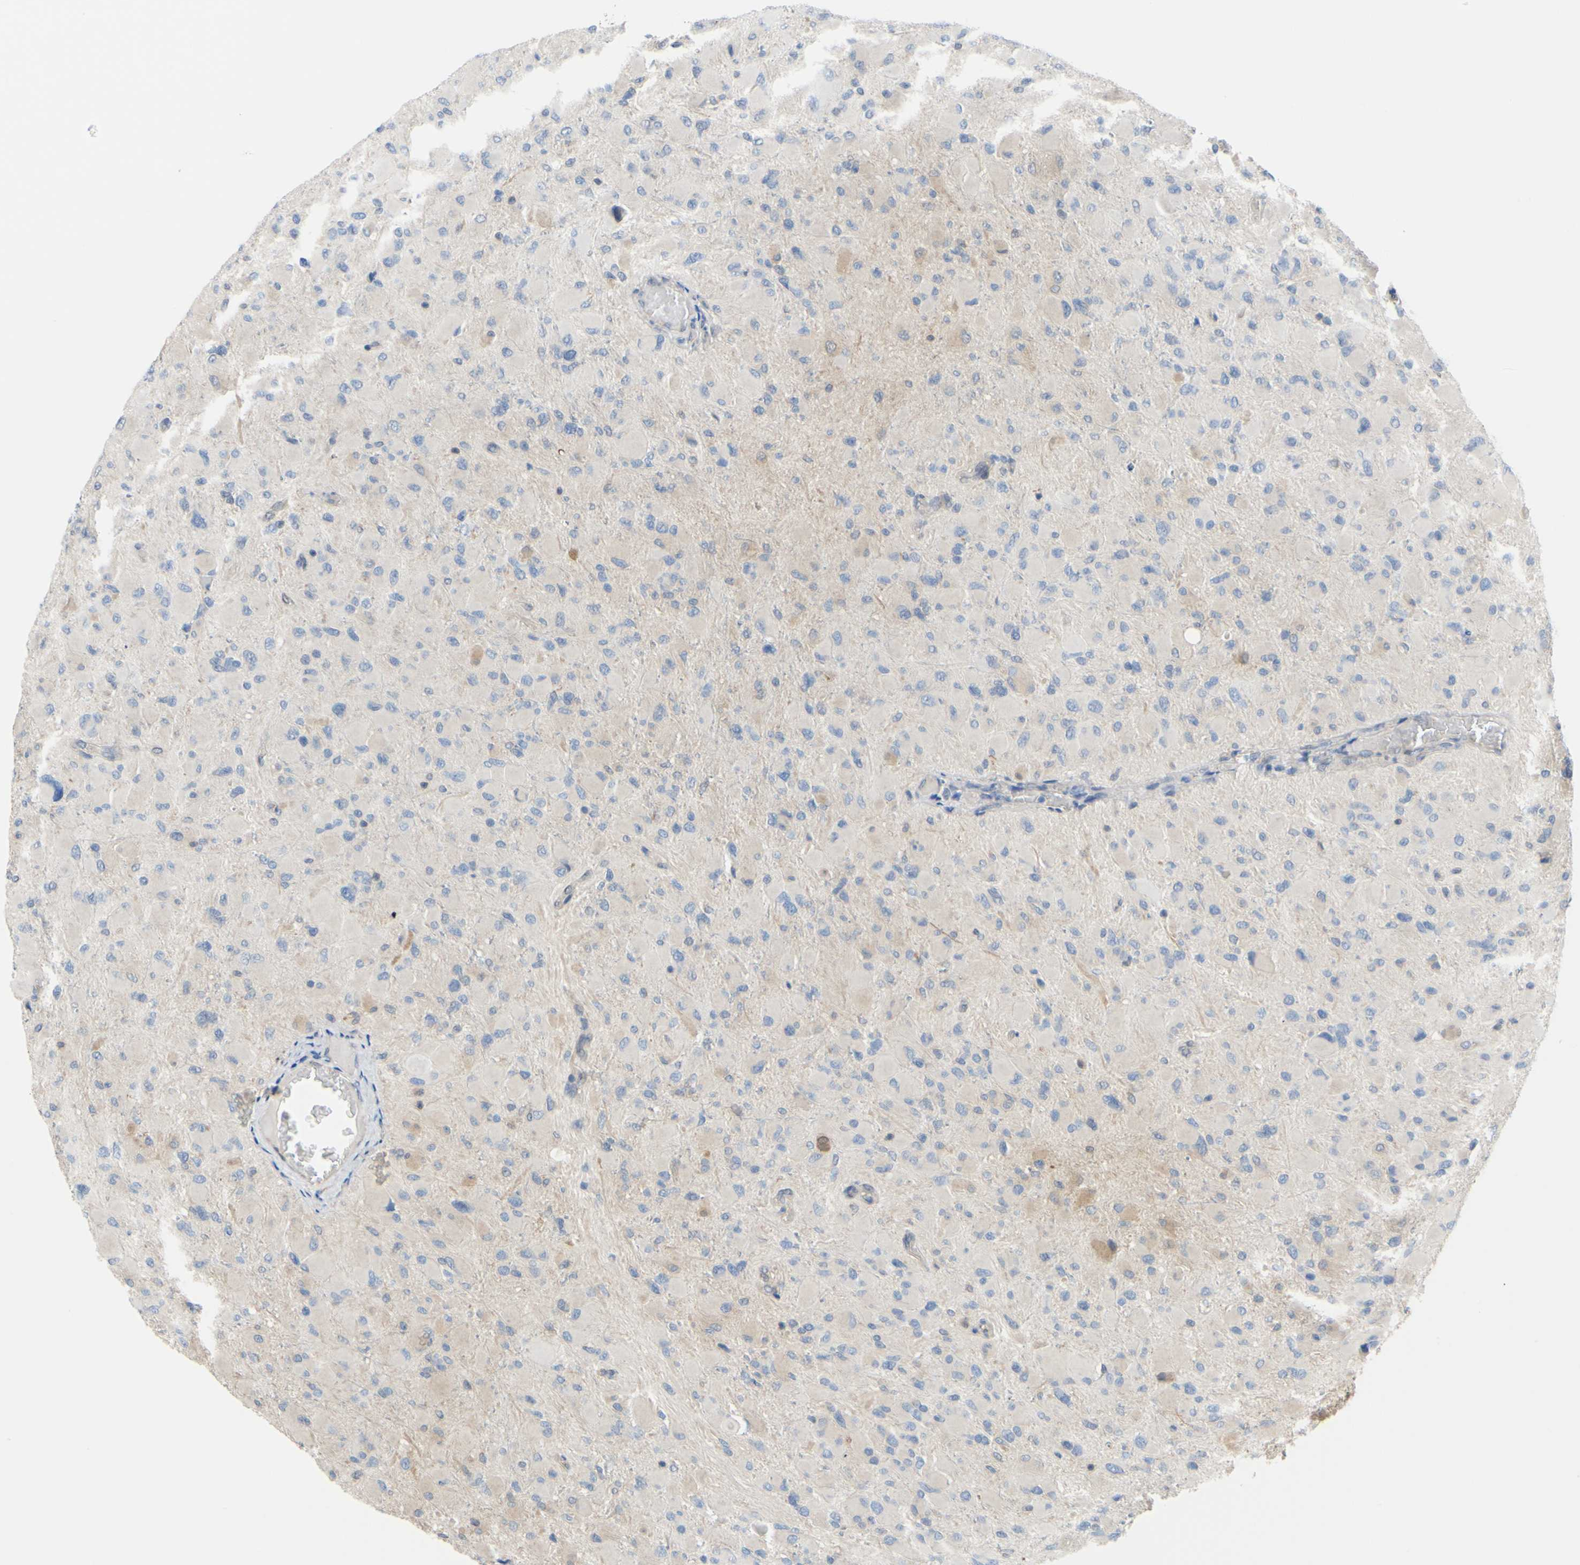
{"staining": {"intensity": "weak", "quantity": "<25%", "location": "cytoplasmic/membranous"}, "tissue": "glioma", "cell_type": "Tumor cells", "image_type": "cancer", "snomed": [{"axis": "morphology", "description": "Glioma, malignant, High grade"}, {"axis": "topography", "description": "Cerebral cortex"}], "caption": "Tumor cells are negative for brown protein staining in glioma.", "gene": "UPK3B", "patient": {"sex": "female", "age": 36}}